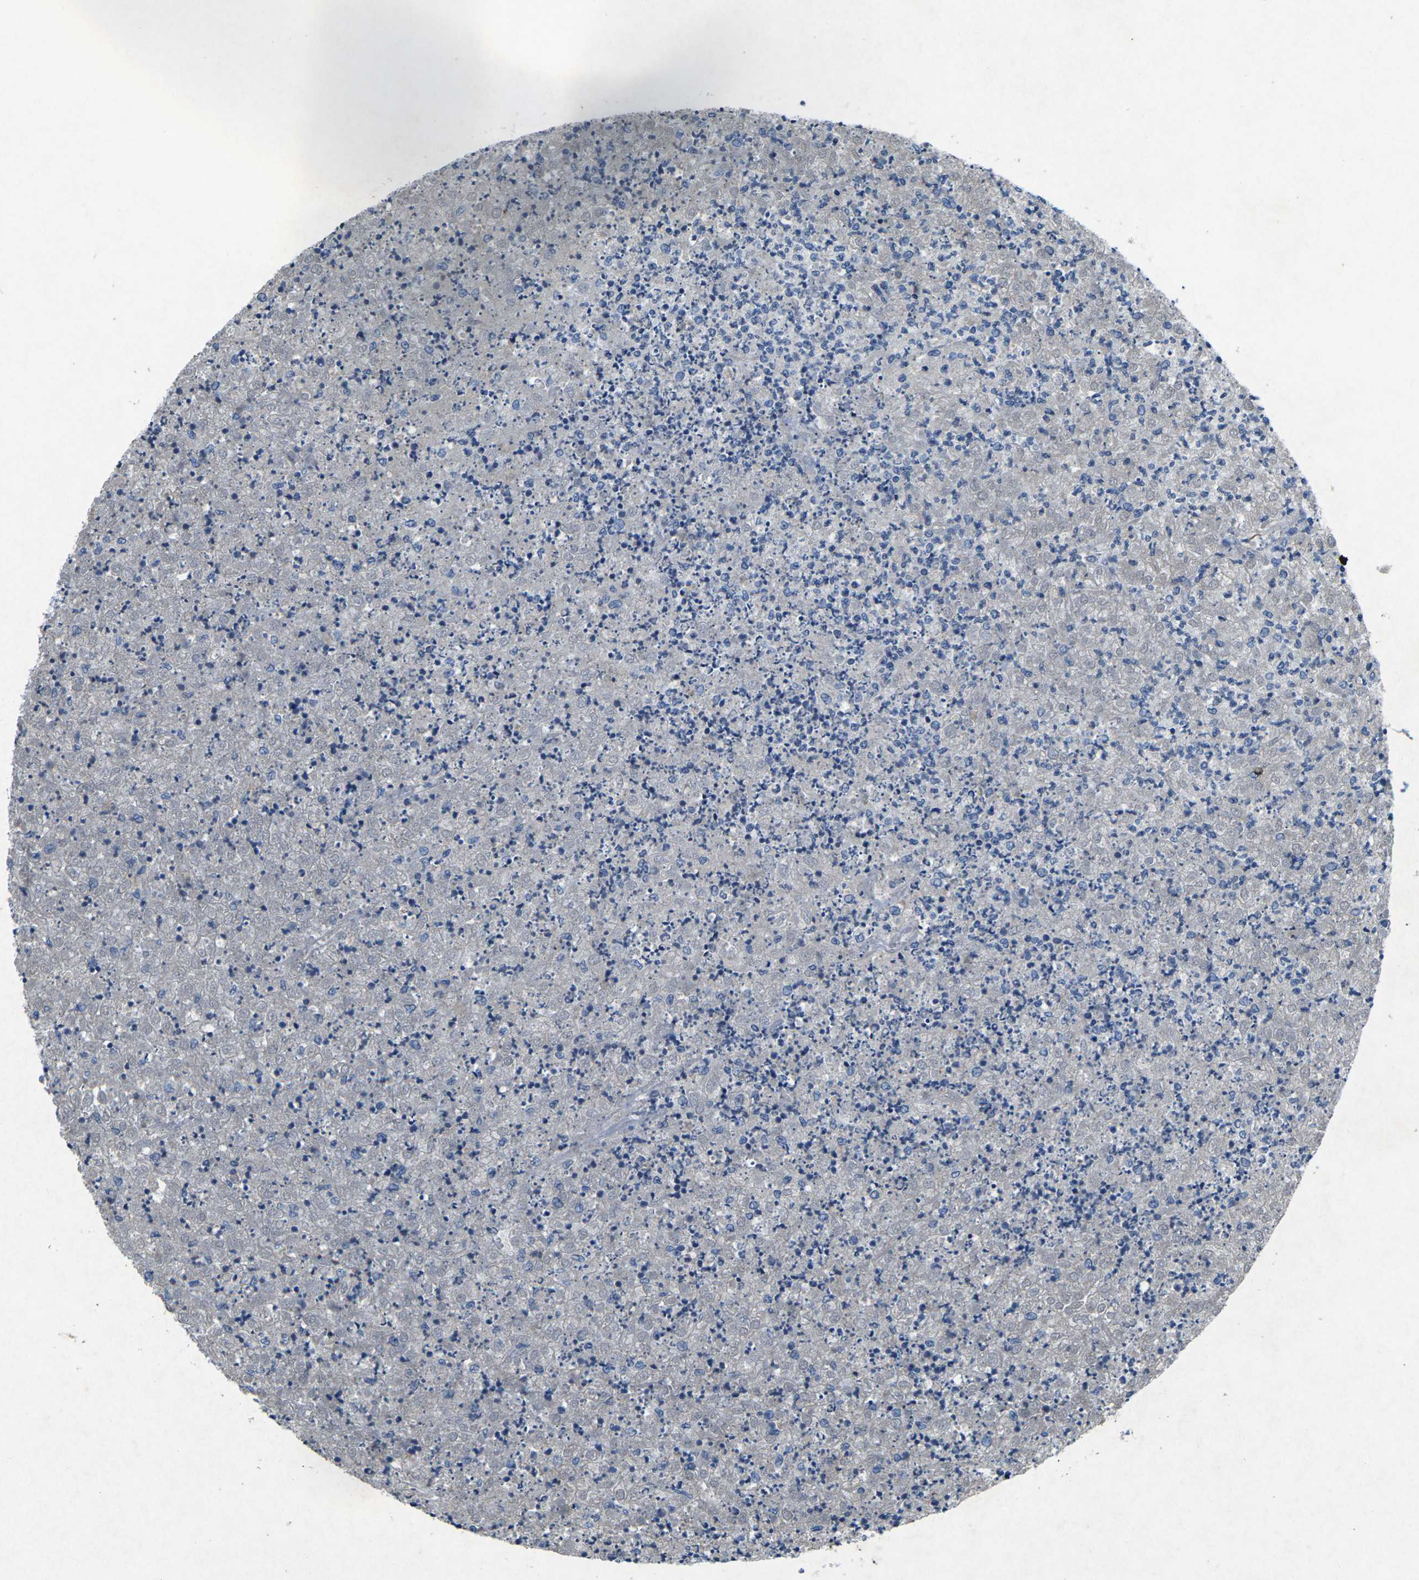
{"staining": {"intensity": "negative", "quantity": "none", "location": "none"}, "tissue": "renal cancer", "cell_type": "Tumor cells", "image_type": "cancer", "snomed": [{"axis": "morphology", "description": "Adenocarcinoma, NOS"}, {"axis": "topography", "description": "Kidney"}], "caption": "A micrograph of human renal cancer (adenocarcinoma) is negative for staining in tumor cells. (Immunohistochemistry, brightfield microscopy, high magnification).", "gene": "PLG", "patient": {"sex": "female", "age": 54}}